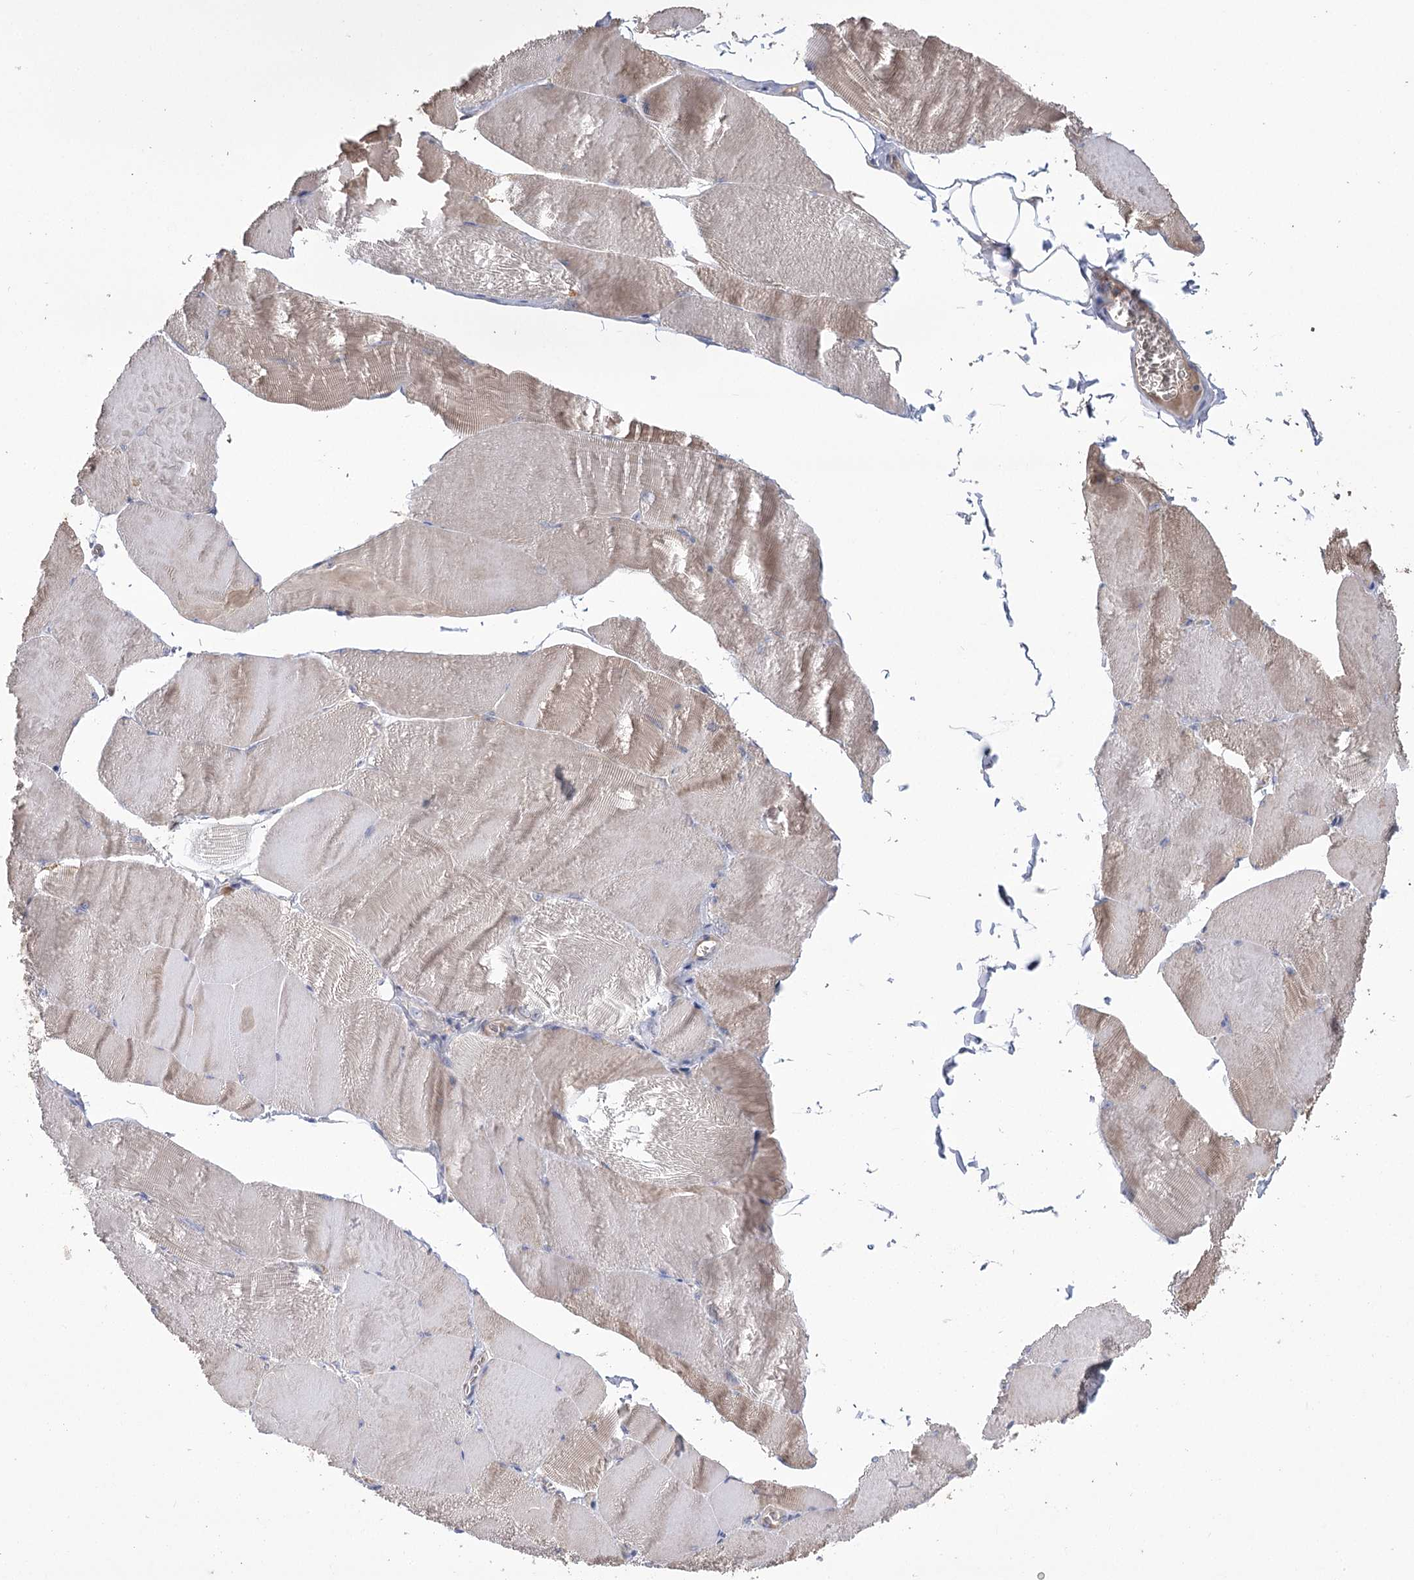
{"staining": {"intensity": "weak", "quantity": "25%-75%", "location": "cytoplasmic/membranous"}, "tissue": "skeletal muscle", "cell_type": "Myocytes", "image_type": "normal", "snomed": [{"axis": "morphology", "description": "Normal tissue, NOS"}, {"axis": "morphology", "description": "Basal cell carcinoma"}, {"axis": "topography", "description": "Skeletal muscle"}], "caption": "Benign skeletal muscle shows weak cytoplasmic/membranous positivity in about 25%-75% of myocytes, visualized by immunohistochemistry.", "gene": "PBLD", "patient": {"sex": "female", "age": 64}}